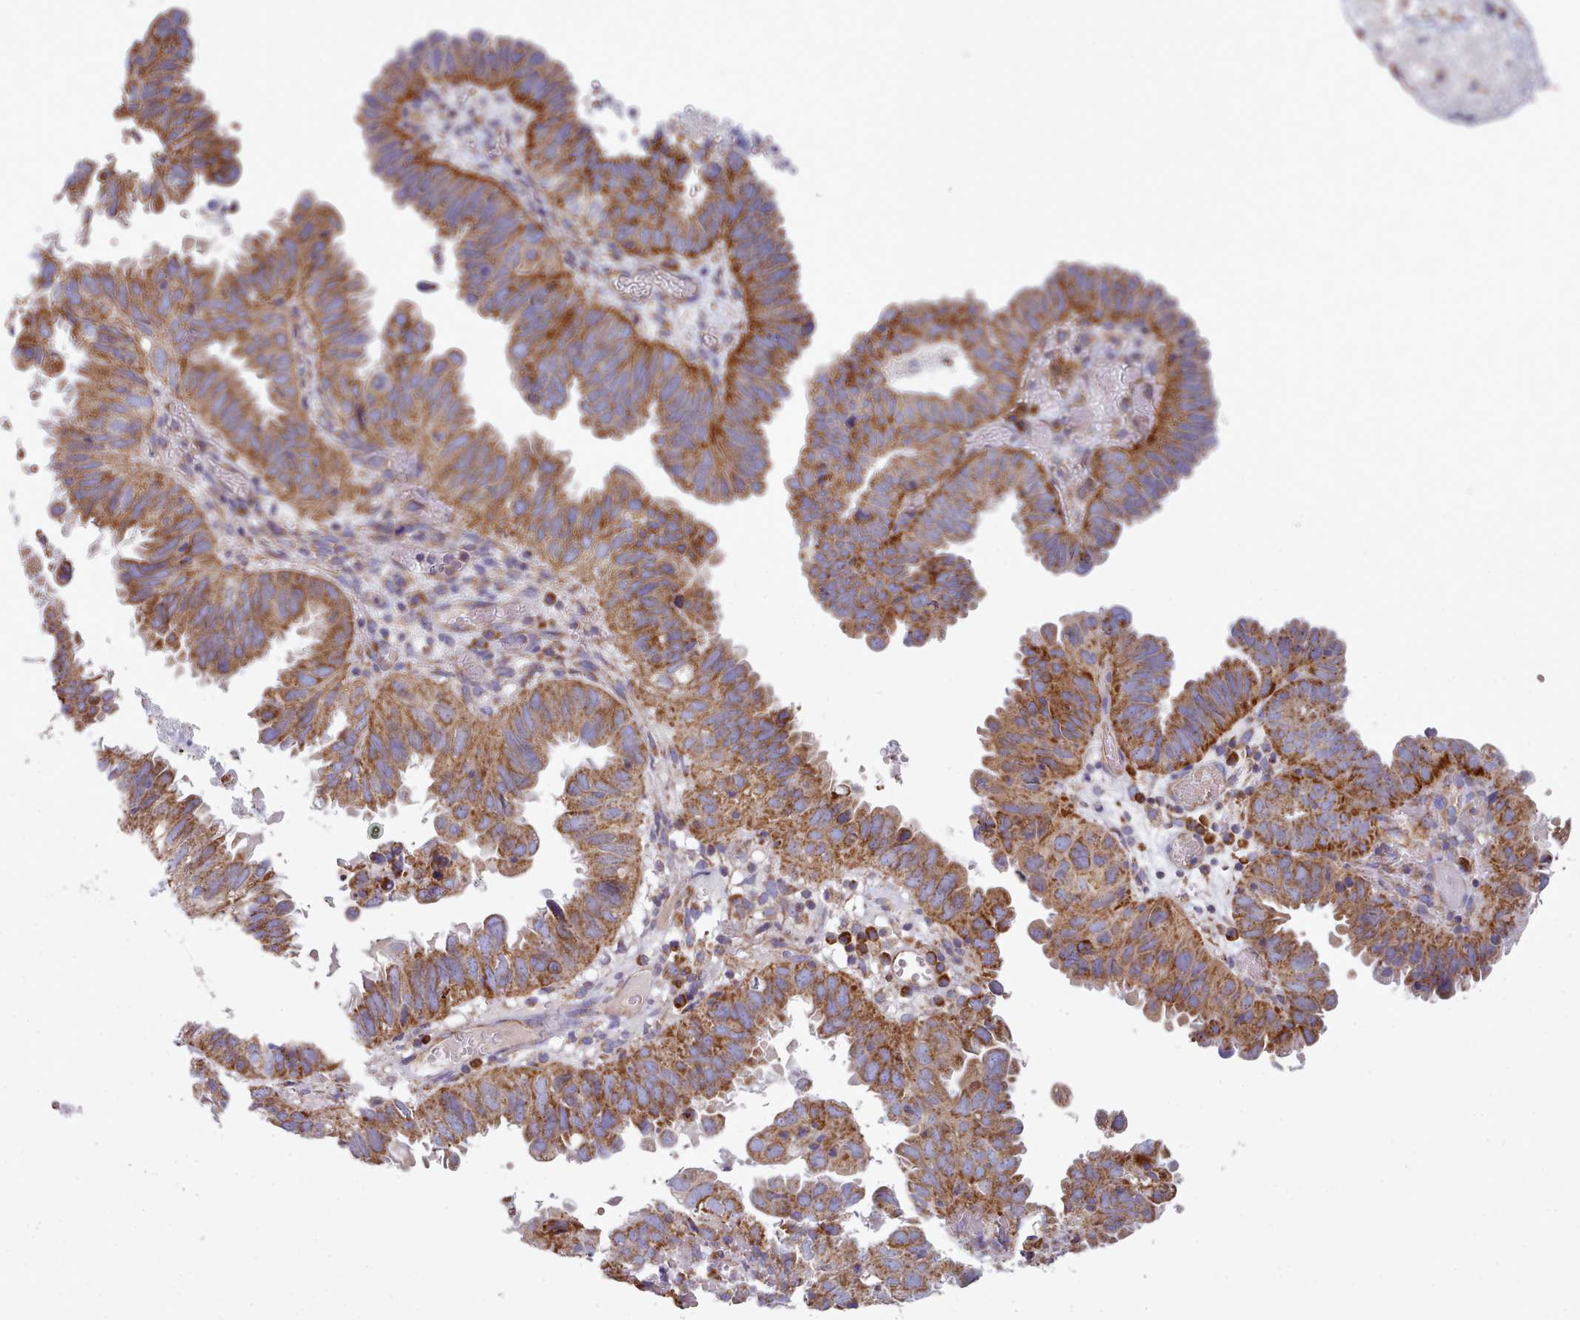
{"staining": {"intensity": "strong", "quantity": ">75%", "location": "cytoplasmic/membranous"}, "tissue": "endometrial cancer", "cell_type": "Tumor cells", "image_type": "cancer", "snomed": [{"axis": "morphology", "description": "Adenocarcinoma, NOS"}, {"axis": "topography", "description": "Uterus"}], "caption": "Immunohistochemistry (DAB) staining of adenocarcinoma (endometrial) demonstrates strong cytoplasmic/membranous protein positivity in approximately >75% of tumor cells. Nuclei are stained in blue.", "gene": "SRP54", "patient": {"sex": "female", "age": 77}}